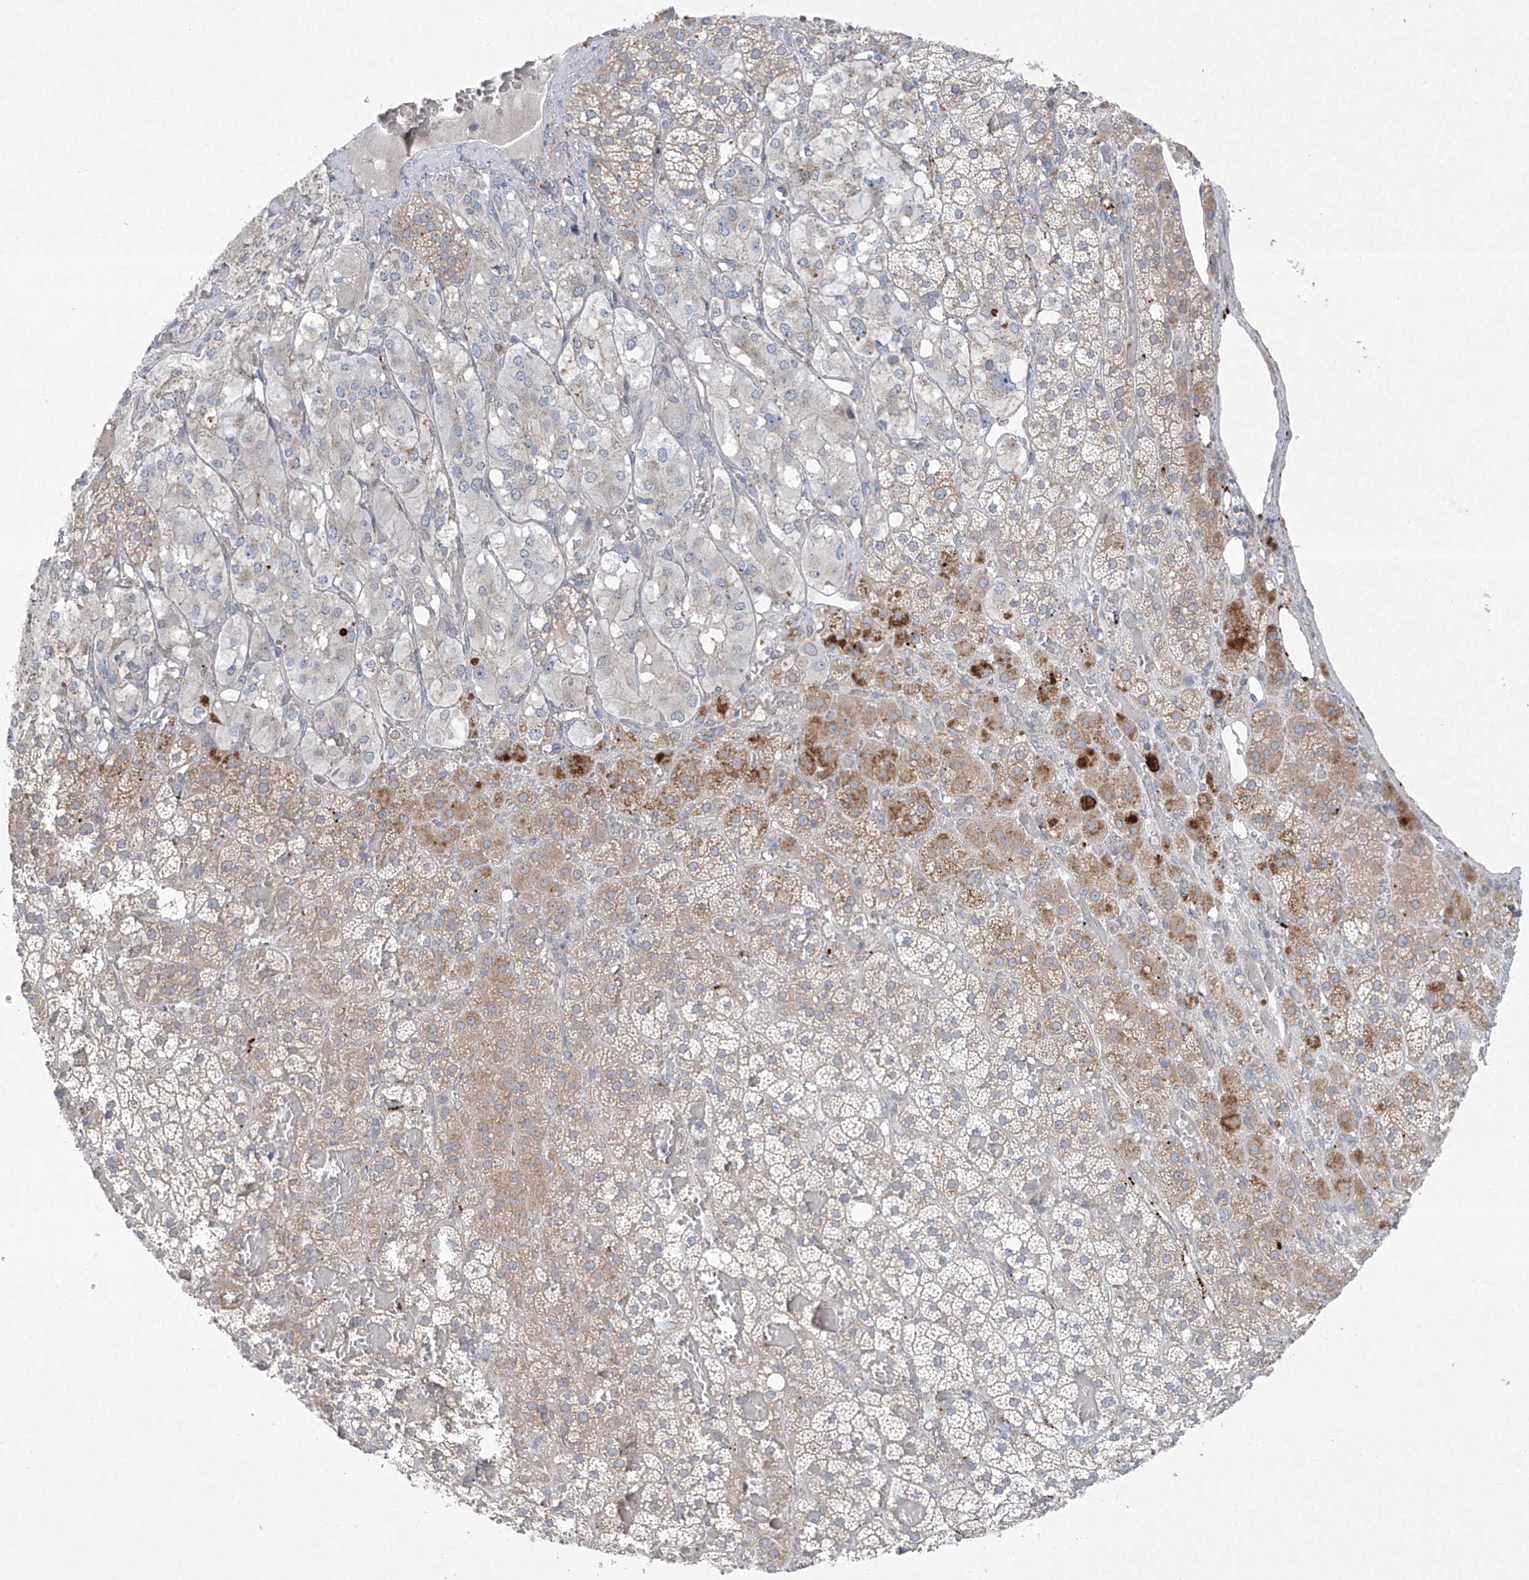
{"staining": {"intensity": "moderate", "quantity": "25%-75%", "location": "cytoplasmic/membranous"}, "tissue": "adrenal gland", "cell_type": "Glandular cells", "image_type": "normal", "snomed": [{"axis": "morphology", "description": "Normal tissue, NOS"}, {"axis": "topography", "description": "Adrenal gland"}], "caption": "The image shows a brown stain indicating the presence of a protein in the cytoplasmic/membranous of glandular cells in adrenal gland.", "gene": "TJAP1", "patient": {"sex": "female", "age": 59}}